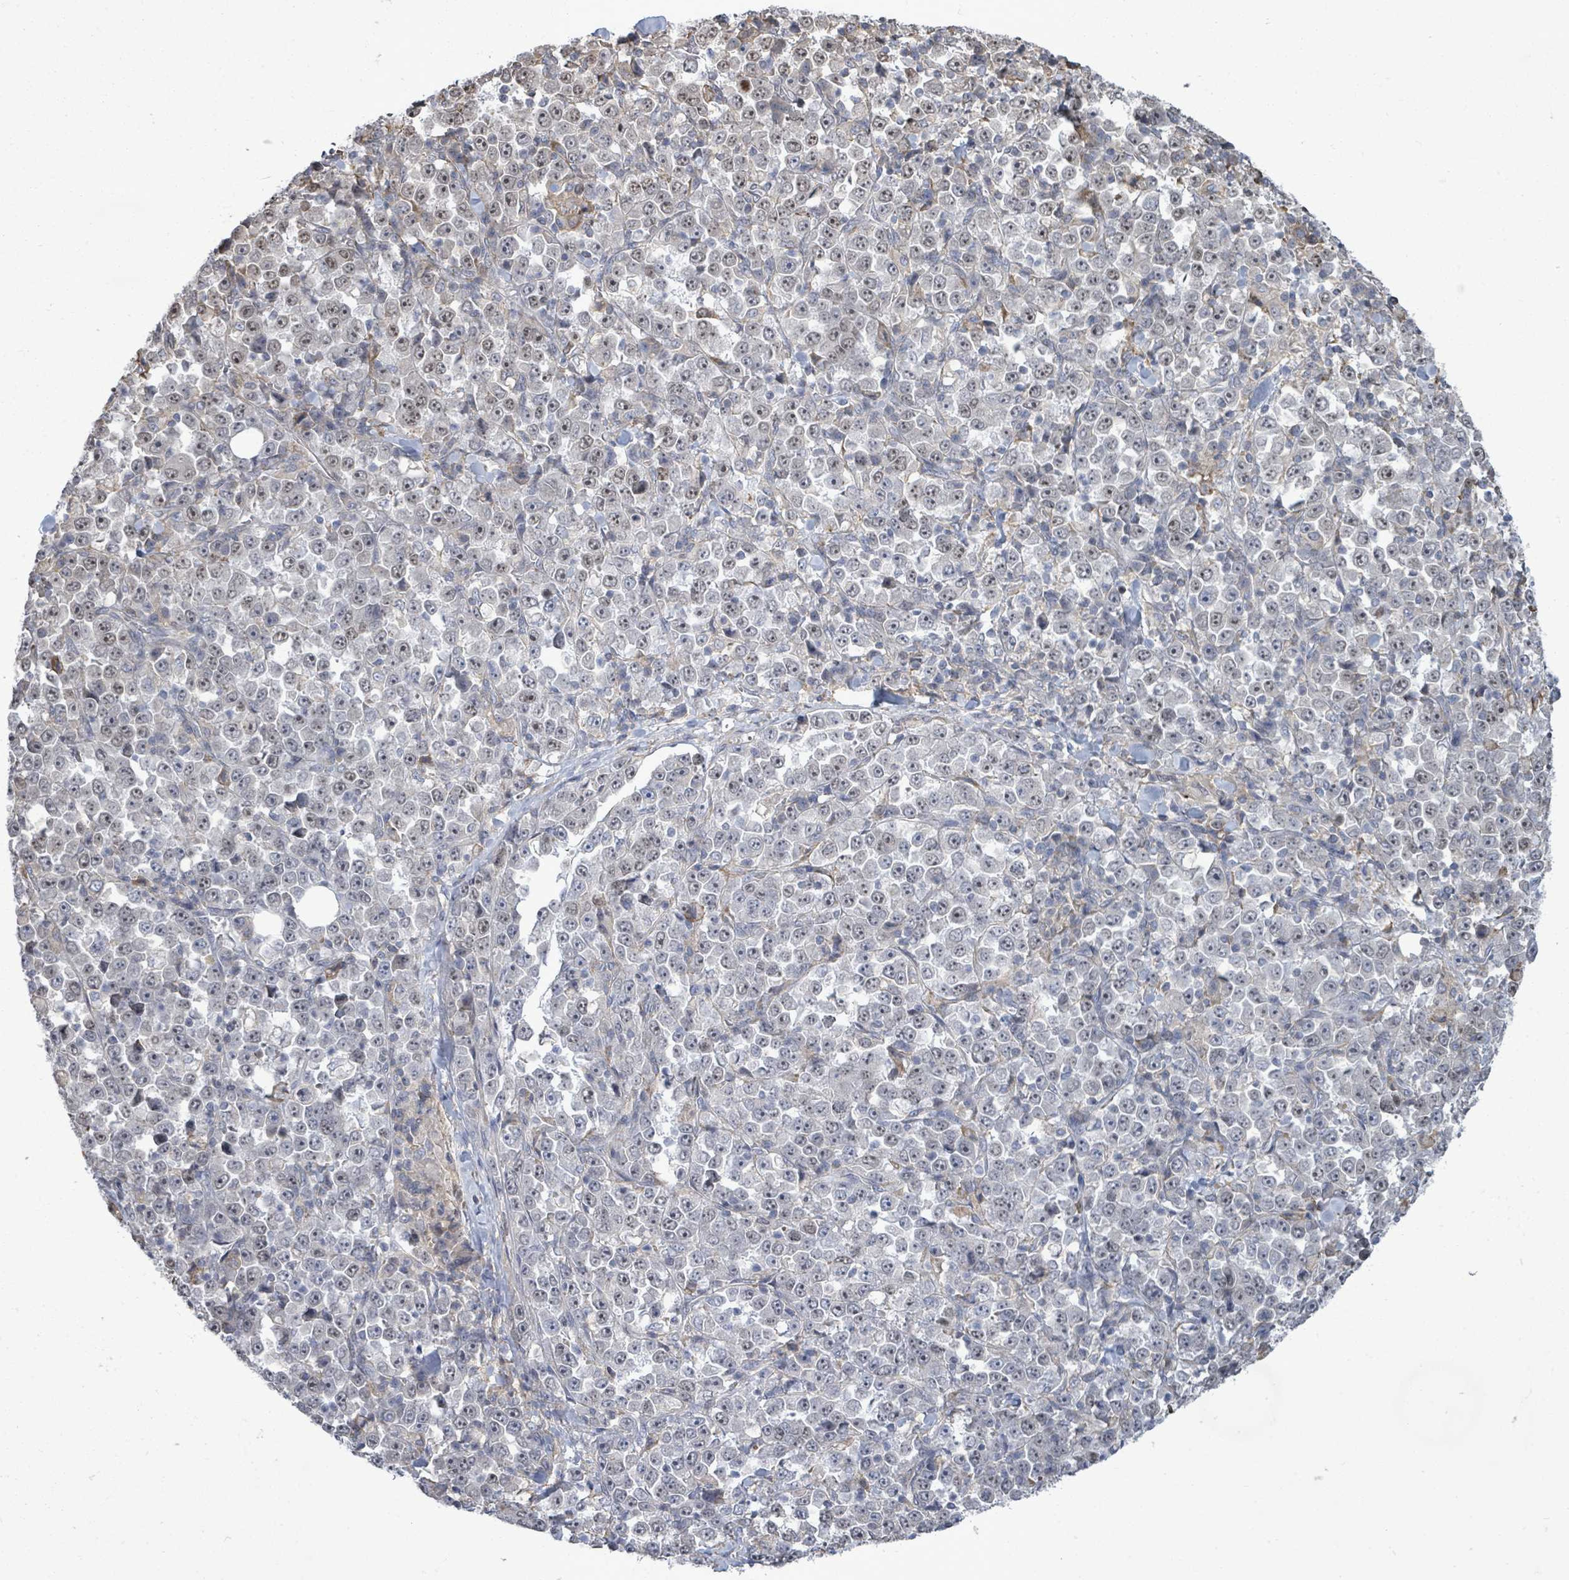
{"staining": {"intensity": "moderate", "quantity": "<25%", "location": "nuclear"}, "tissue": "stomach cancer", "cell_type": "Tumor cells", "image_type": "cancer", "snomed": [{"axis": "morphology", "description": "Normal tissue, NOS"}, {"axis": "morphology", "description": "Adenocarcinoma, NOS"}, {"axis": "topography", "description": "Stomach, upper"}, {"axis": "topography", "description": "Stomach"}], "caption": "Human stomach adenocarcinoma stained with a brown dye shows moderate nuclear positive positivity in about <25% of tumor cells.", "gene": "PAPSS1", "patient": {"sex": "male", "age": 59}}